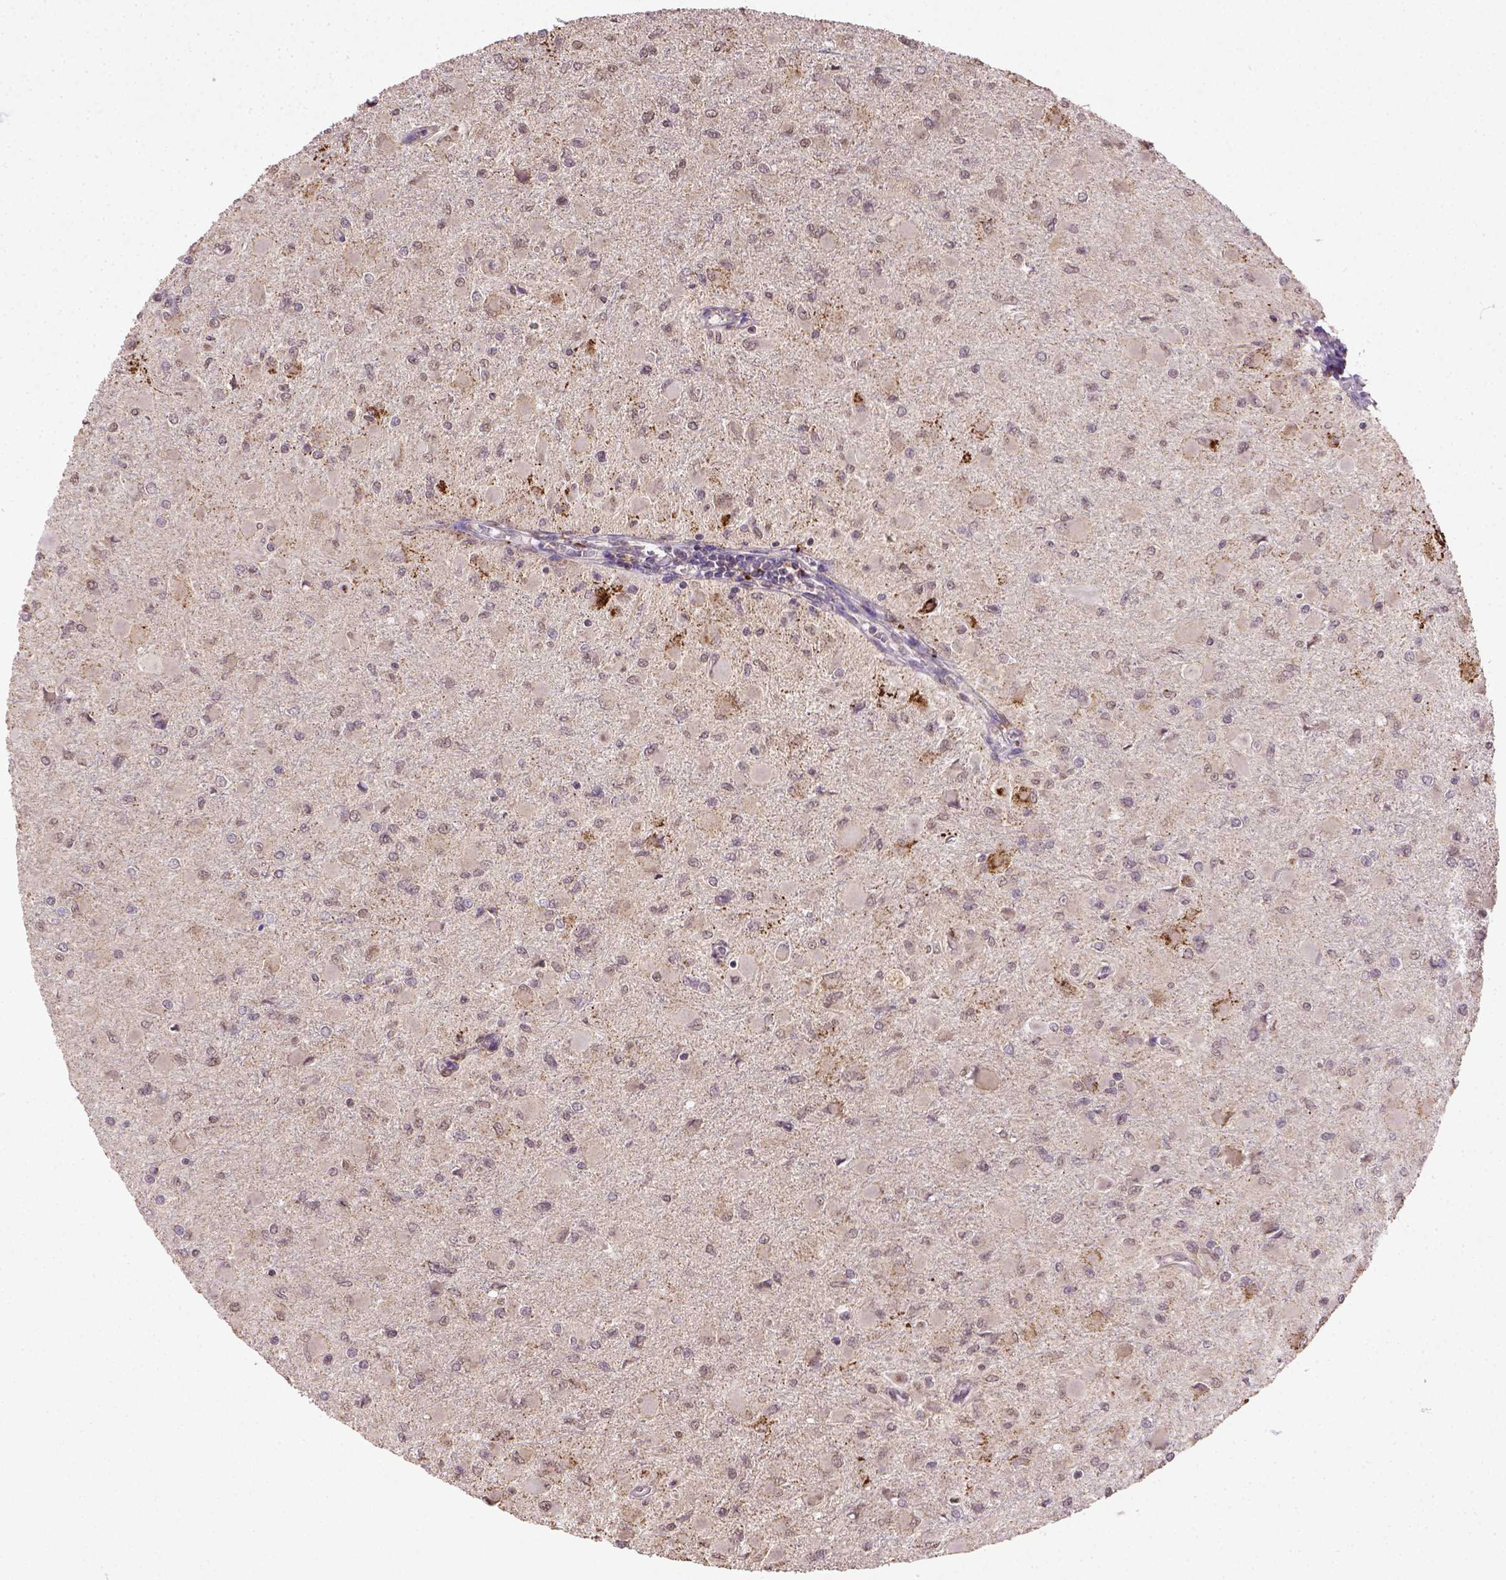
{"staining": {"intensity": "negative", "quantity": "none", "location": "none"}, "tissue": "glioma", "cell_type": "Tumor cells", "image_type": "cancer", "snomed": [{"axis": "morphology", "description": "Glioma, malignant, High grade"}, {"axis": "topography", "description": "Cerebral cortex"}], "caption": "There is no significant expression in tumor cells of glioma. (DAB immunohistochemistry, high magnification).", "gene": "NUDT10", "patient": {"sex": "female", "age": 36}}